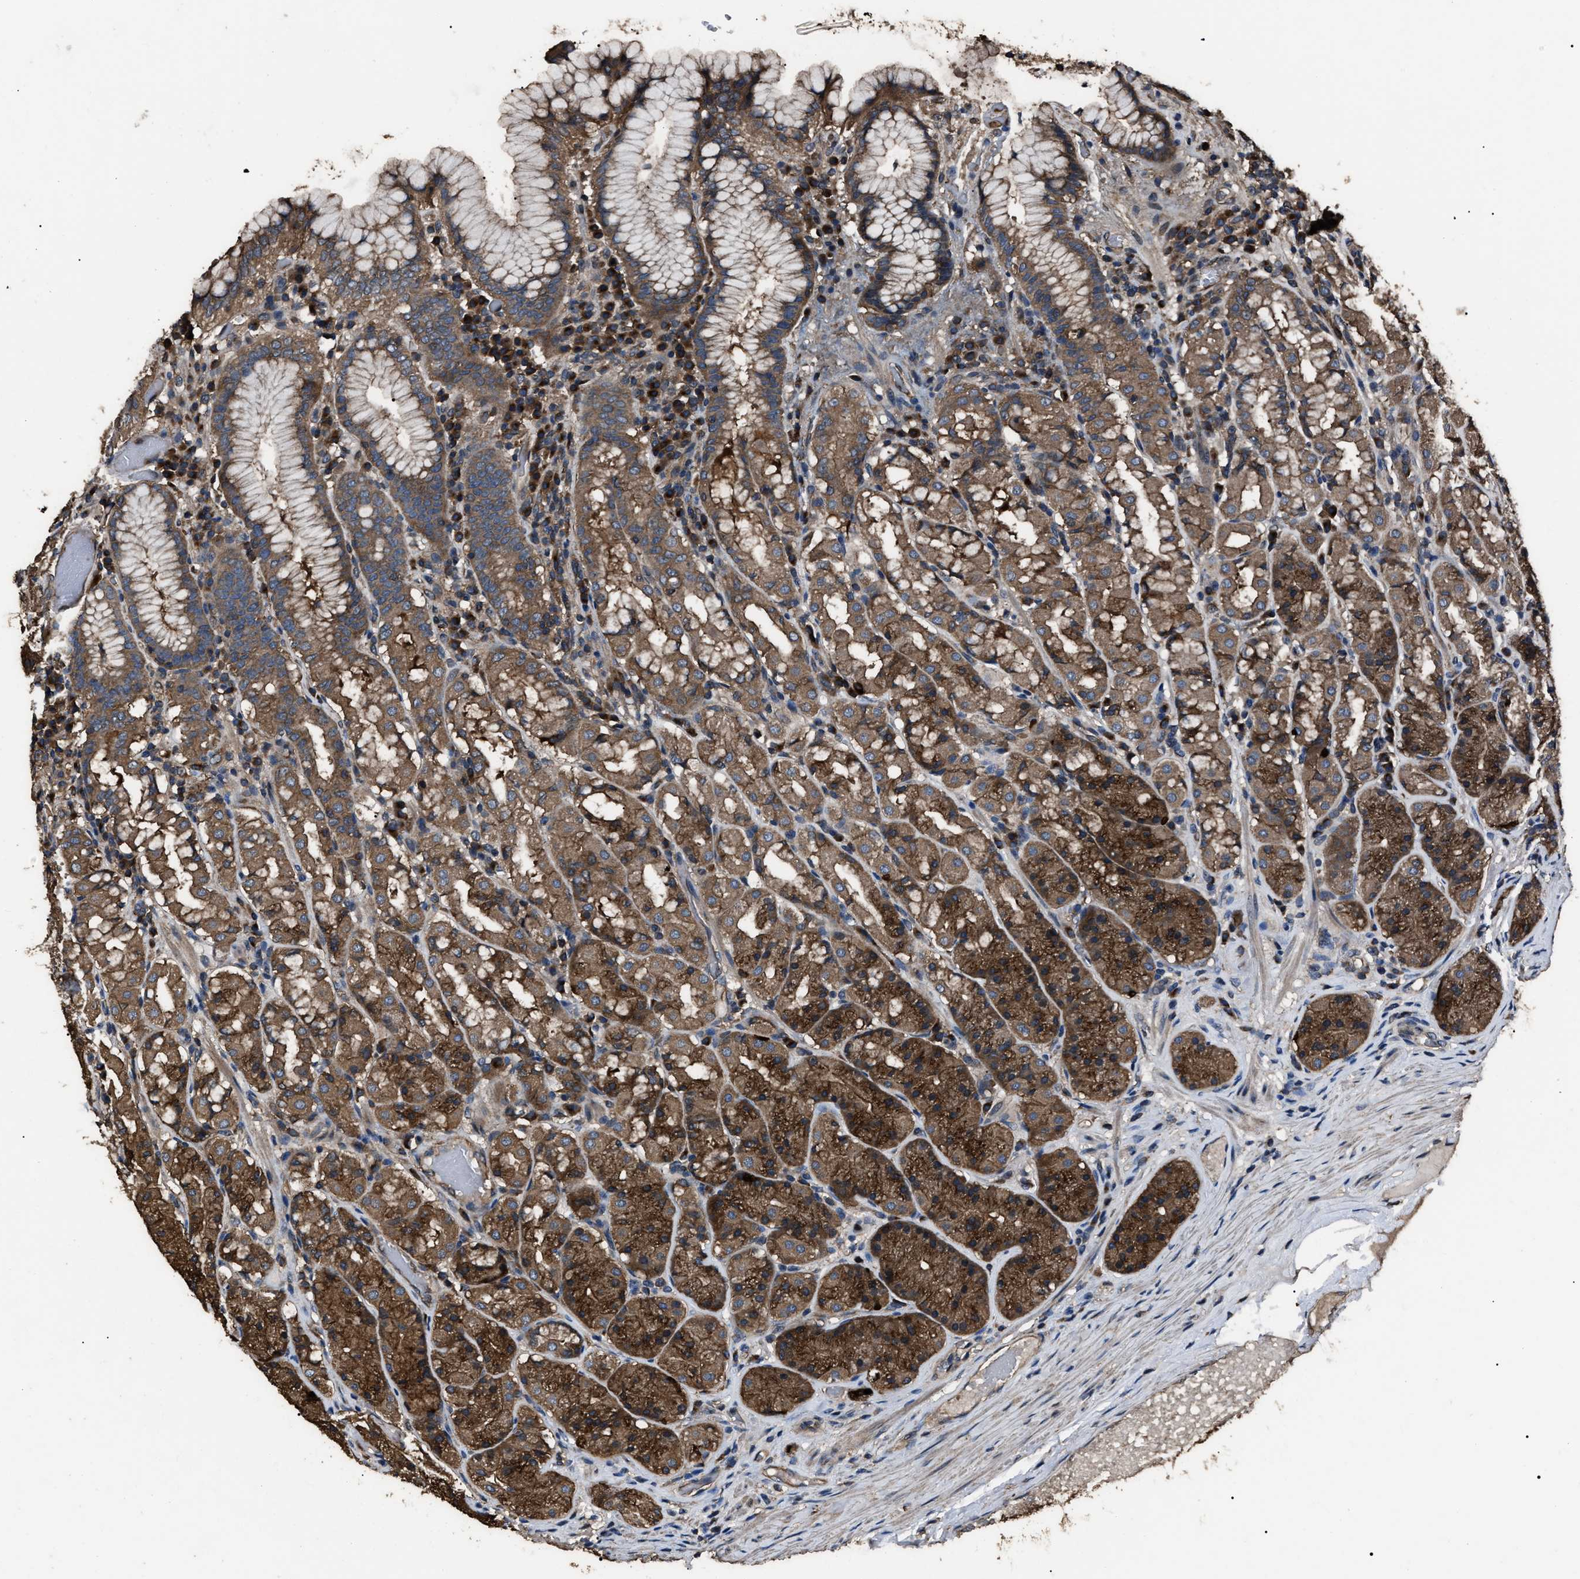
{"staining": {"intensity": "moderate", "quantity": ">75%", "location": "cytoplasmic/membranous"}, "tissue": "stomach", "cell_type": "Glandular cells", "image_type": "normal", "snomed": [{"axis": "morphology", "description": "Normal tissue, NOS"}, {"axis": "topography", "description": "Stomach"}, {"axis": "topography", "description": "Stomach, lower"}], "caption": "The image displays staining of benign stomach, revealing moderate cytoplasmic/membranous protein staining (brown color) within glandular cells. The protein of interest is stained brown, and the nuclei are stained in blue (DAB (3,3'-diaminobenzidine) IHC with brightfield microscopy, high magnification).", "gene": "RNF216", "patient": {"sex": "female", "age": 56}}